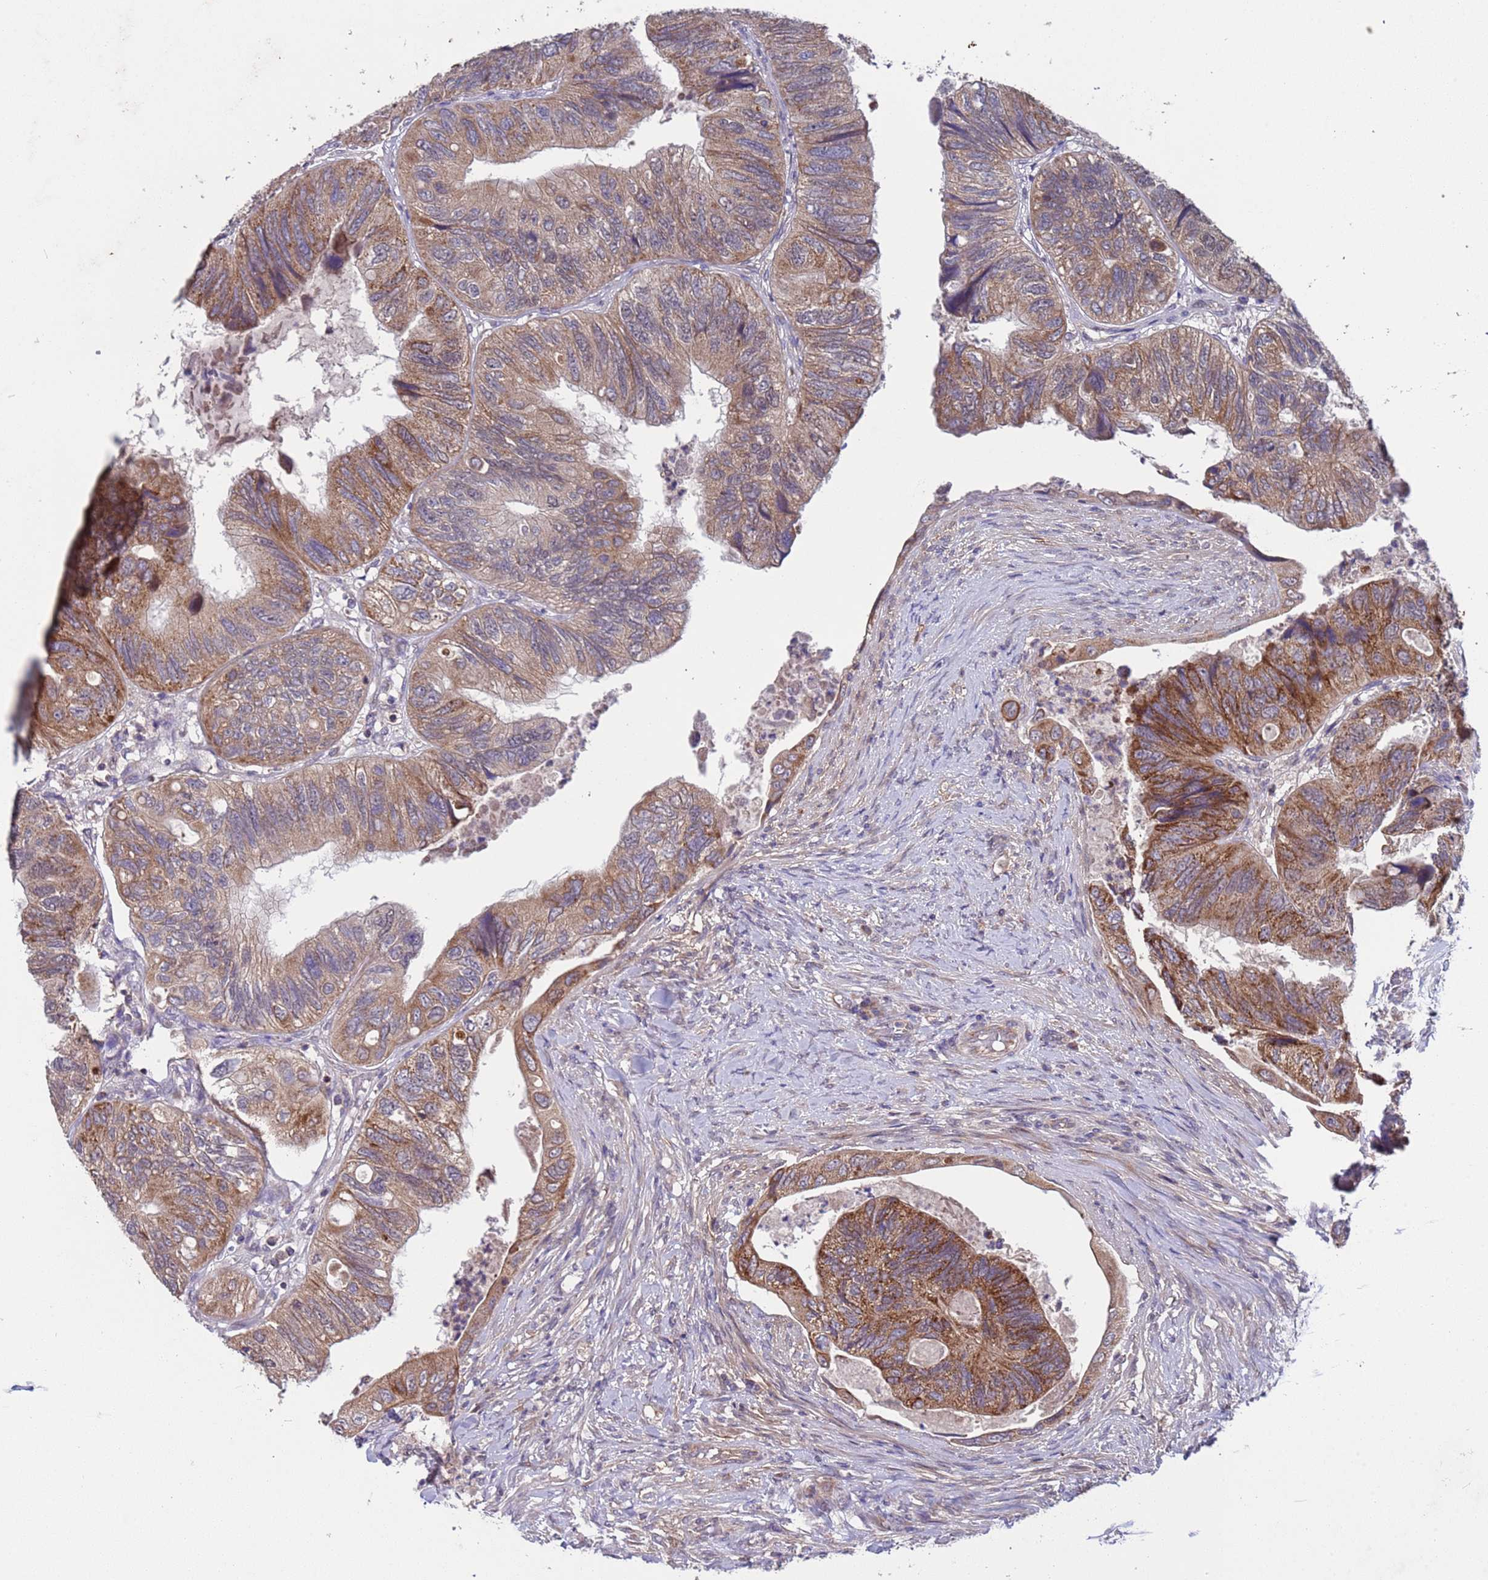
{"staining": {"intensity": "moderate", "quantity": ">75%", "location": "cytoplasmic/membranous"}, "tissue": "colorectal cancer", "cell_type": "Tumor cells", "image_type": "cancer", "snomed": [{"axis": "morphology", "description": "Adenocarcinoma, NOS"}, {"axis": "topography", "description": "Rectum"}], "caption": "Immunohistochemical staining of human adenocarcinoma (colorectal) shows medium levels of moderate cytoplasmic/membranous expression in about >75% of tumor cells.", "gene": "ACAD8", "patient": {"sex": "male", "age": 63}}